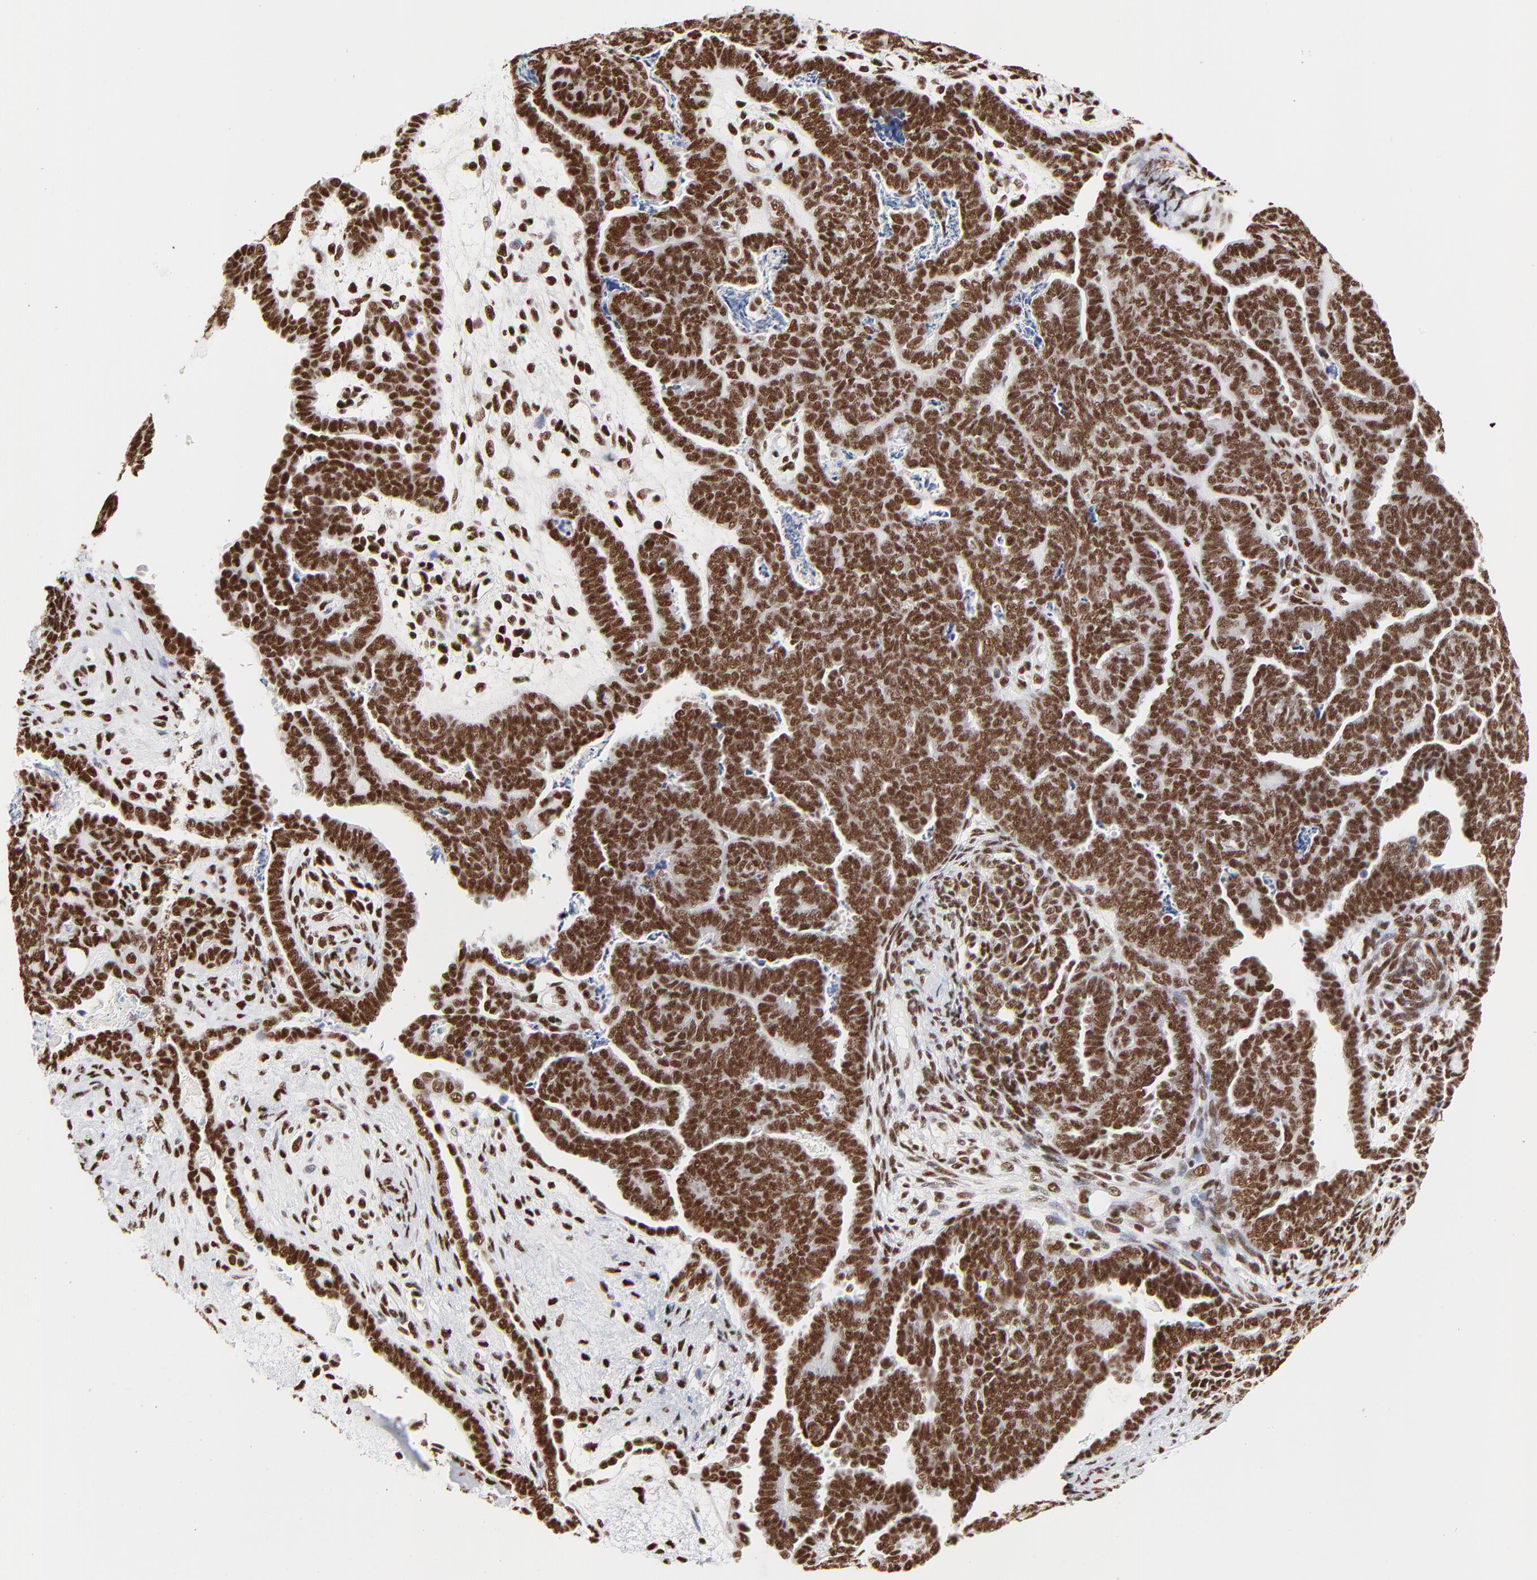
{"staining": {"intensity": "strong", "quantity": ">75%", "location": "nuclear"}, "tissue": "endometrial cancer", "cell_type": "Tumor cells", "image_type": "cancer", "snomed": [{"axis": "morphology", "description": "Neoplasm, malignant, NOS"}, {"axis": "topography", "description": "Endometrium"}], "caption": "Protein analysis of endometrial neoplasm (malignant) tissue reveals strong nuclear positivity in approximately >75% of tumor cells.", "gene": "CREB1", "patient": {"sex": "female", "age": 74}}